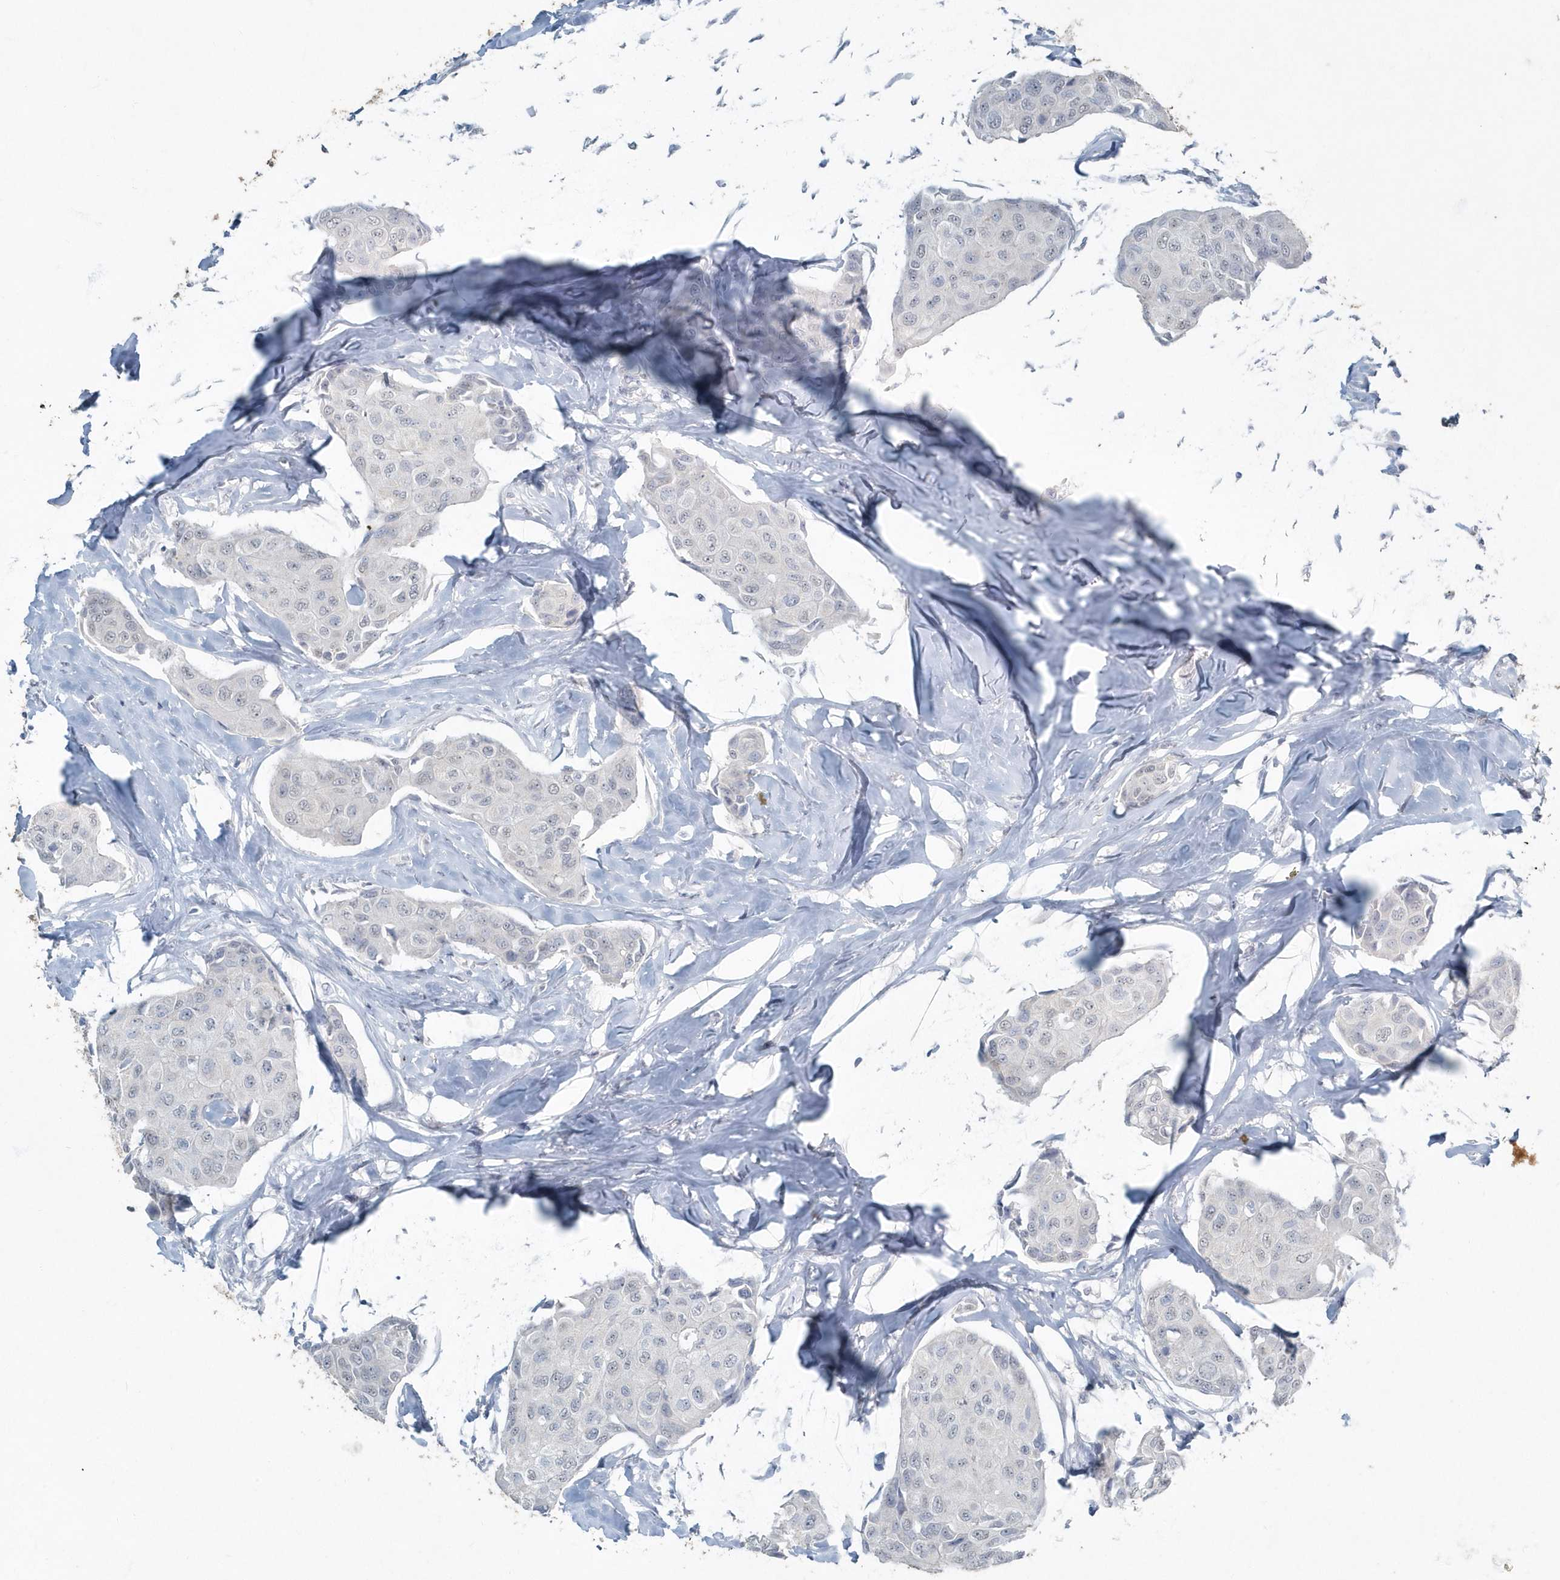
{"staining": {"intensity": "negative", "quantity": "none", "location": "none"}, "tissue": "breast cancer", "cell_type": "Tumor cells", "image_type": "cancer", "snomed": [{"axis": "morphology", "description": "Duct carcinoma"}, {"axis": "topography", "description": "Breast"}], "caption": "A histopathology image of human breast cancer is negative for staining in tumor cells.", "gene": "MYOT", "patient": {"sex": "female", "age": 80}}